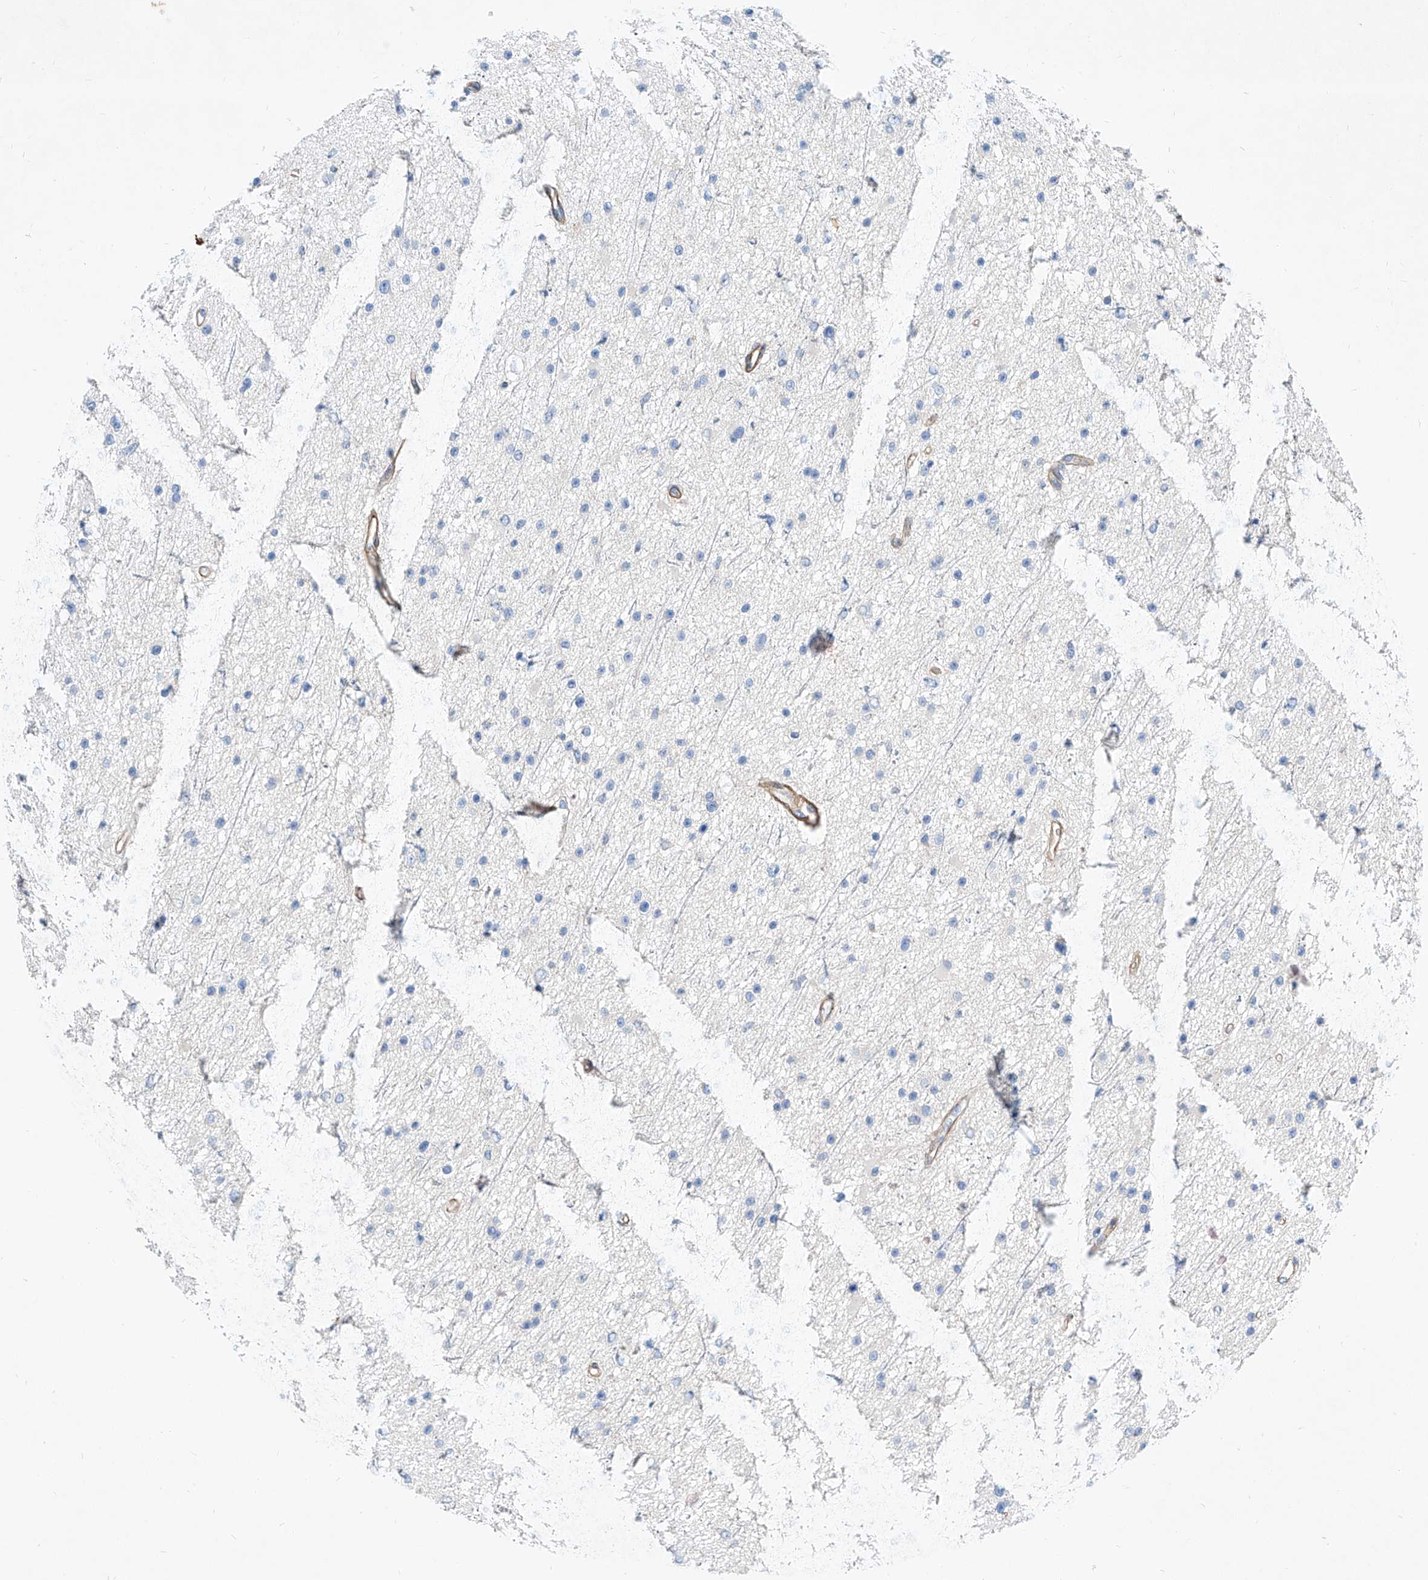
{"staining": {"intensity": "negative", "quantity": "none", "location": "none"}, "tissue": "glioma", "cell_type": "Tumor cells", "image_type": "cancer", "snomed": [{"axis": "morphology", "description": "Glioma, malignant, Low grade"}, {"axis": "topography", "description": "Cerebral cortex"}], "caption": "Tumor cells show no significant protein positivity in low-grade glioma (malignant).", "gene": "TAS2R60", "patient": {"sex": "female", "age": 39}}